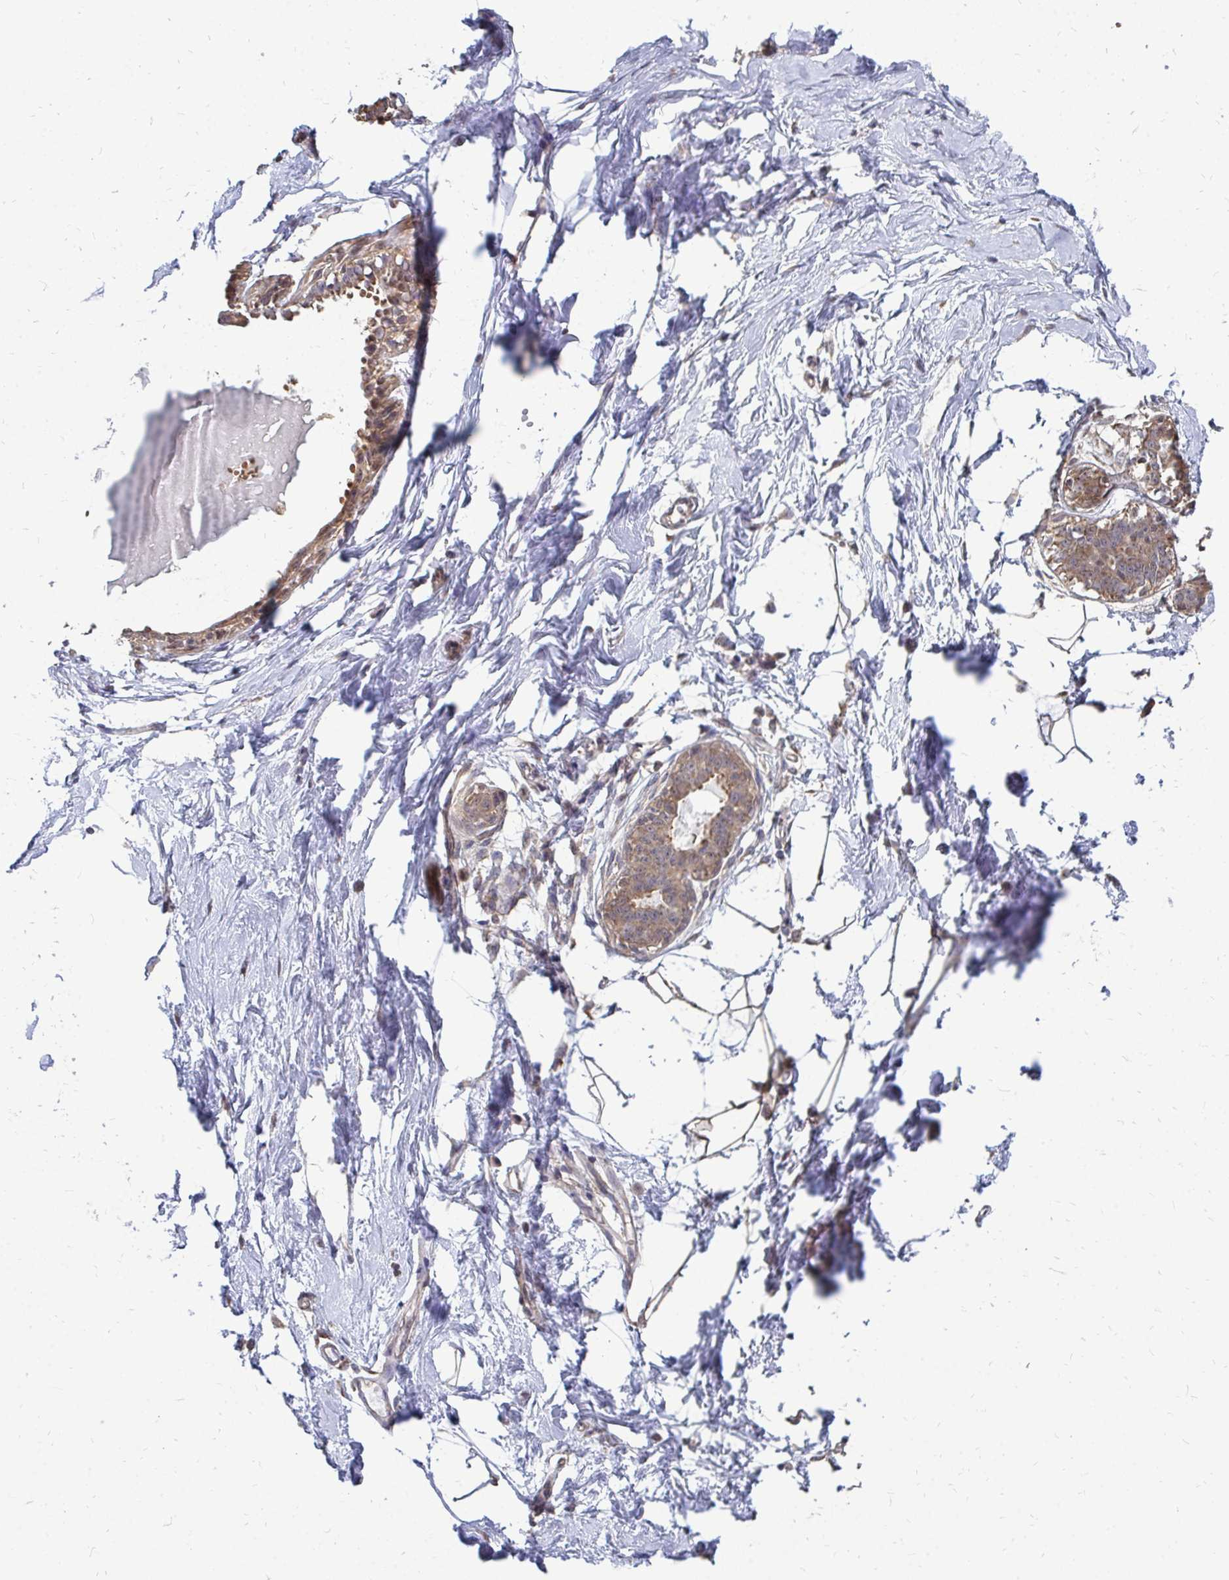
{"staining": {"intensity": "negative", "quantity": "none", "location": "none"}, "tissue": "breast", "cell_type": "Adipocytes", "image_type": "normal", "snomed": [{"axis": "morphology", "description": "Normal tissue, NOS"}, {"axis": "topography", "description": "Breast"}], "caption": "Immunohistochemistry (IHC) of unremarkable human breast displays no positivity in adipocytes. (Immunohistochemistry, brightfield microscopy, high magnification).", "gene": "DNAJA2", "patient": {"sex": "female", "age": 45}}